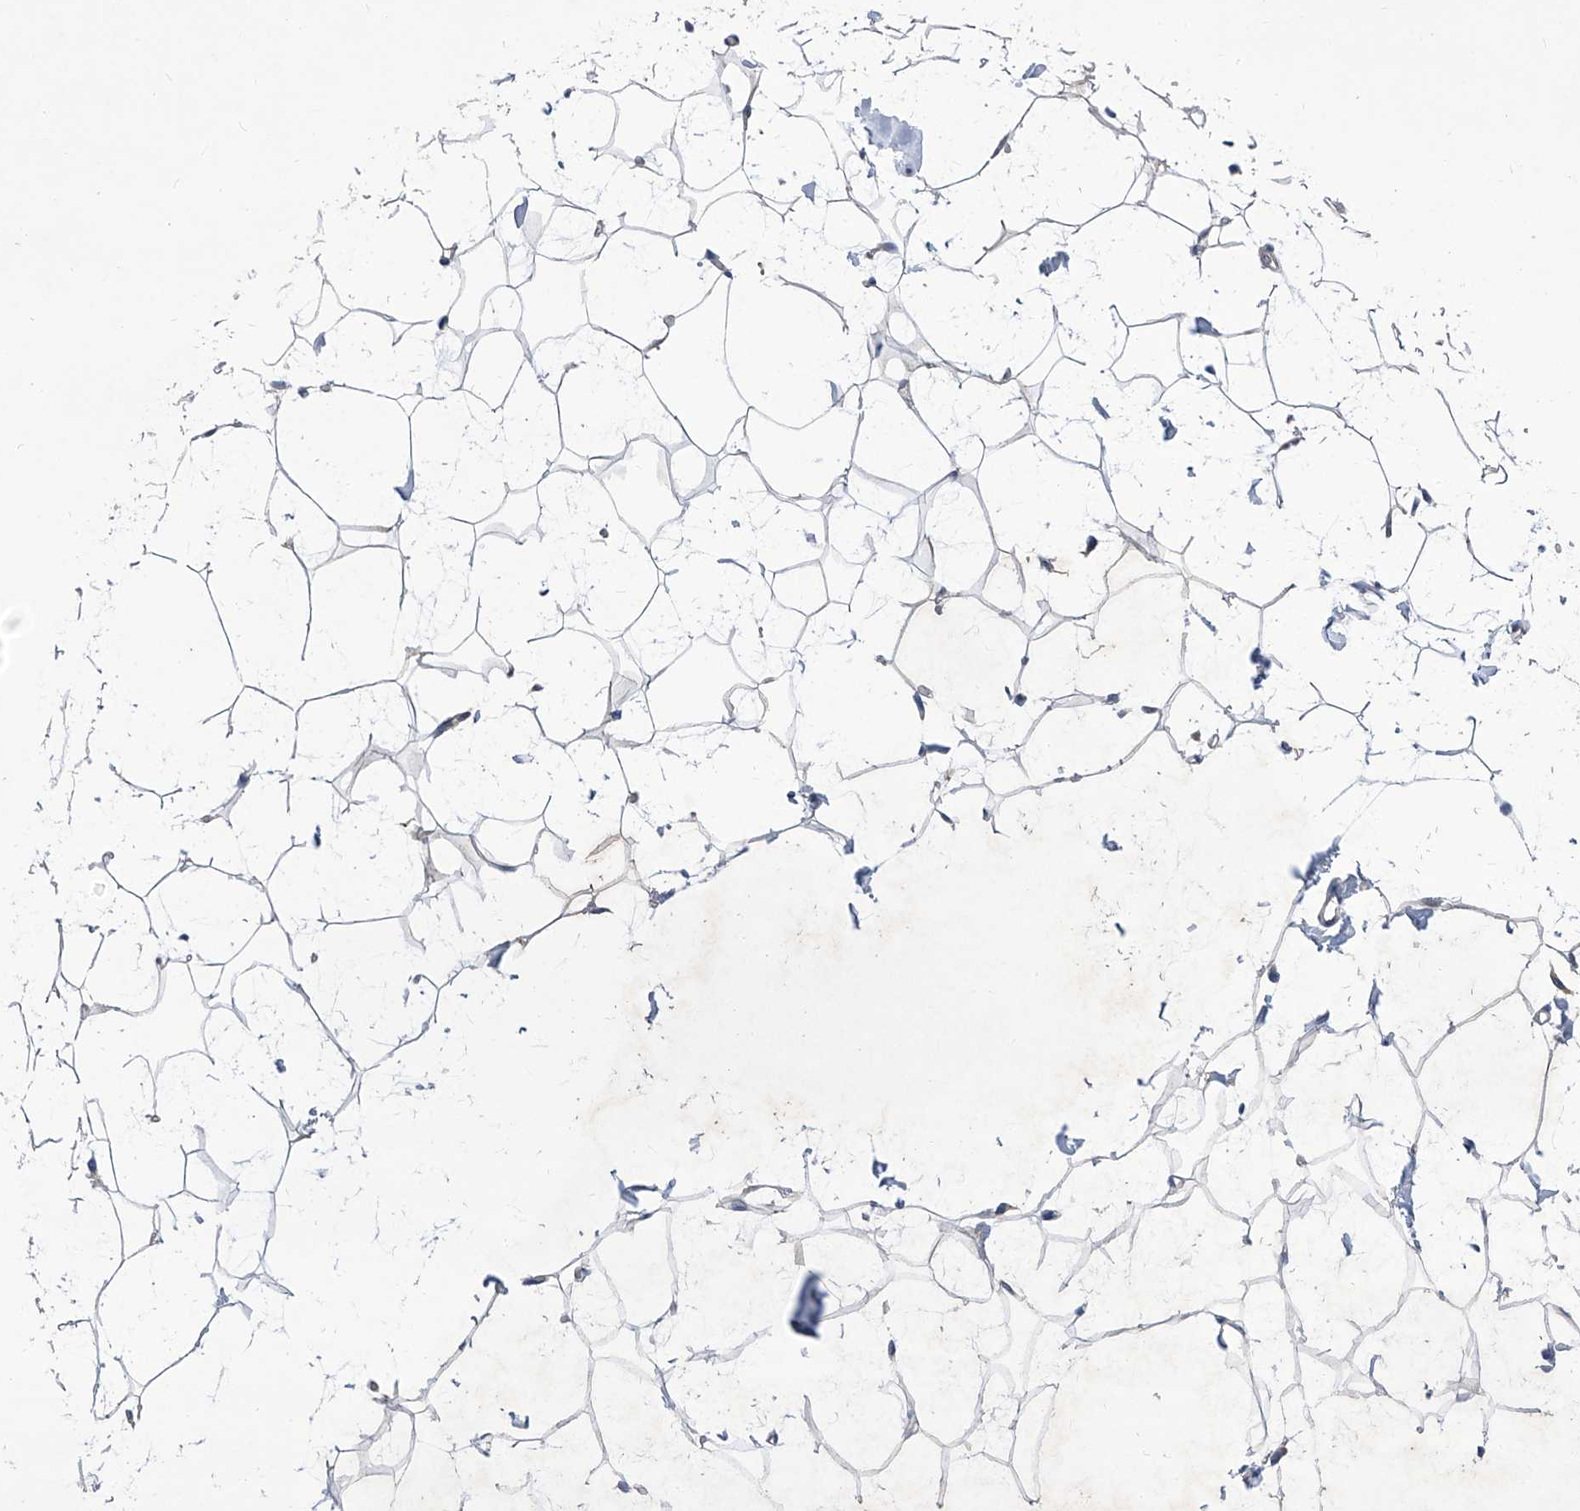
{"staining": {"intensity": "negative", "quantity": "none", "location": "none"}, "tissue": "adipose tissue", "cell_type": "Adipocytes", "image_type": "normal", "snomed": [{"axis": "morphology", "description": "Normal tissue, NOS"}, {"axis": "topography", "description": "Breast"}], "caption": "A photomicrograph of human adipose tissue is negative for staining in adipocytes. (Brightfield microscopy of DAB (3,3'-diaminobenzidine) immunohistochemistry at high magnification).", "gene": "SRBD1", "patient": {"sex": "female", "age": 23}}